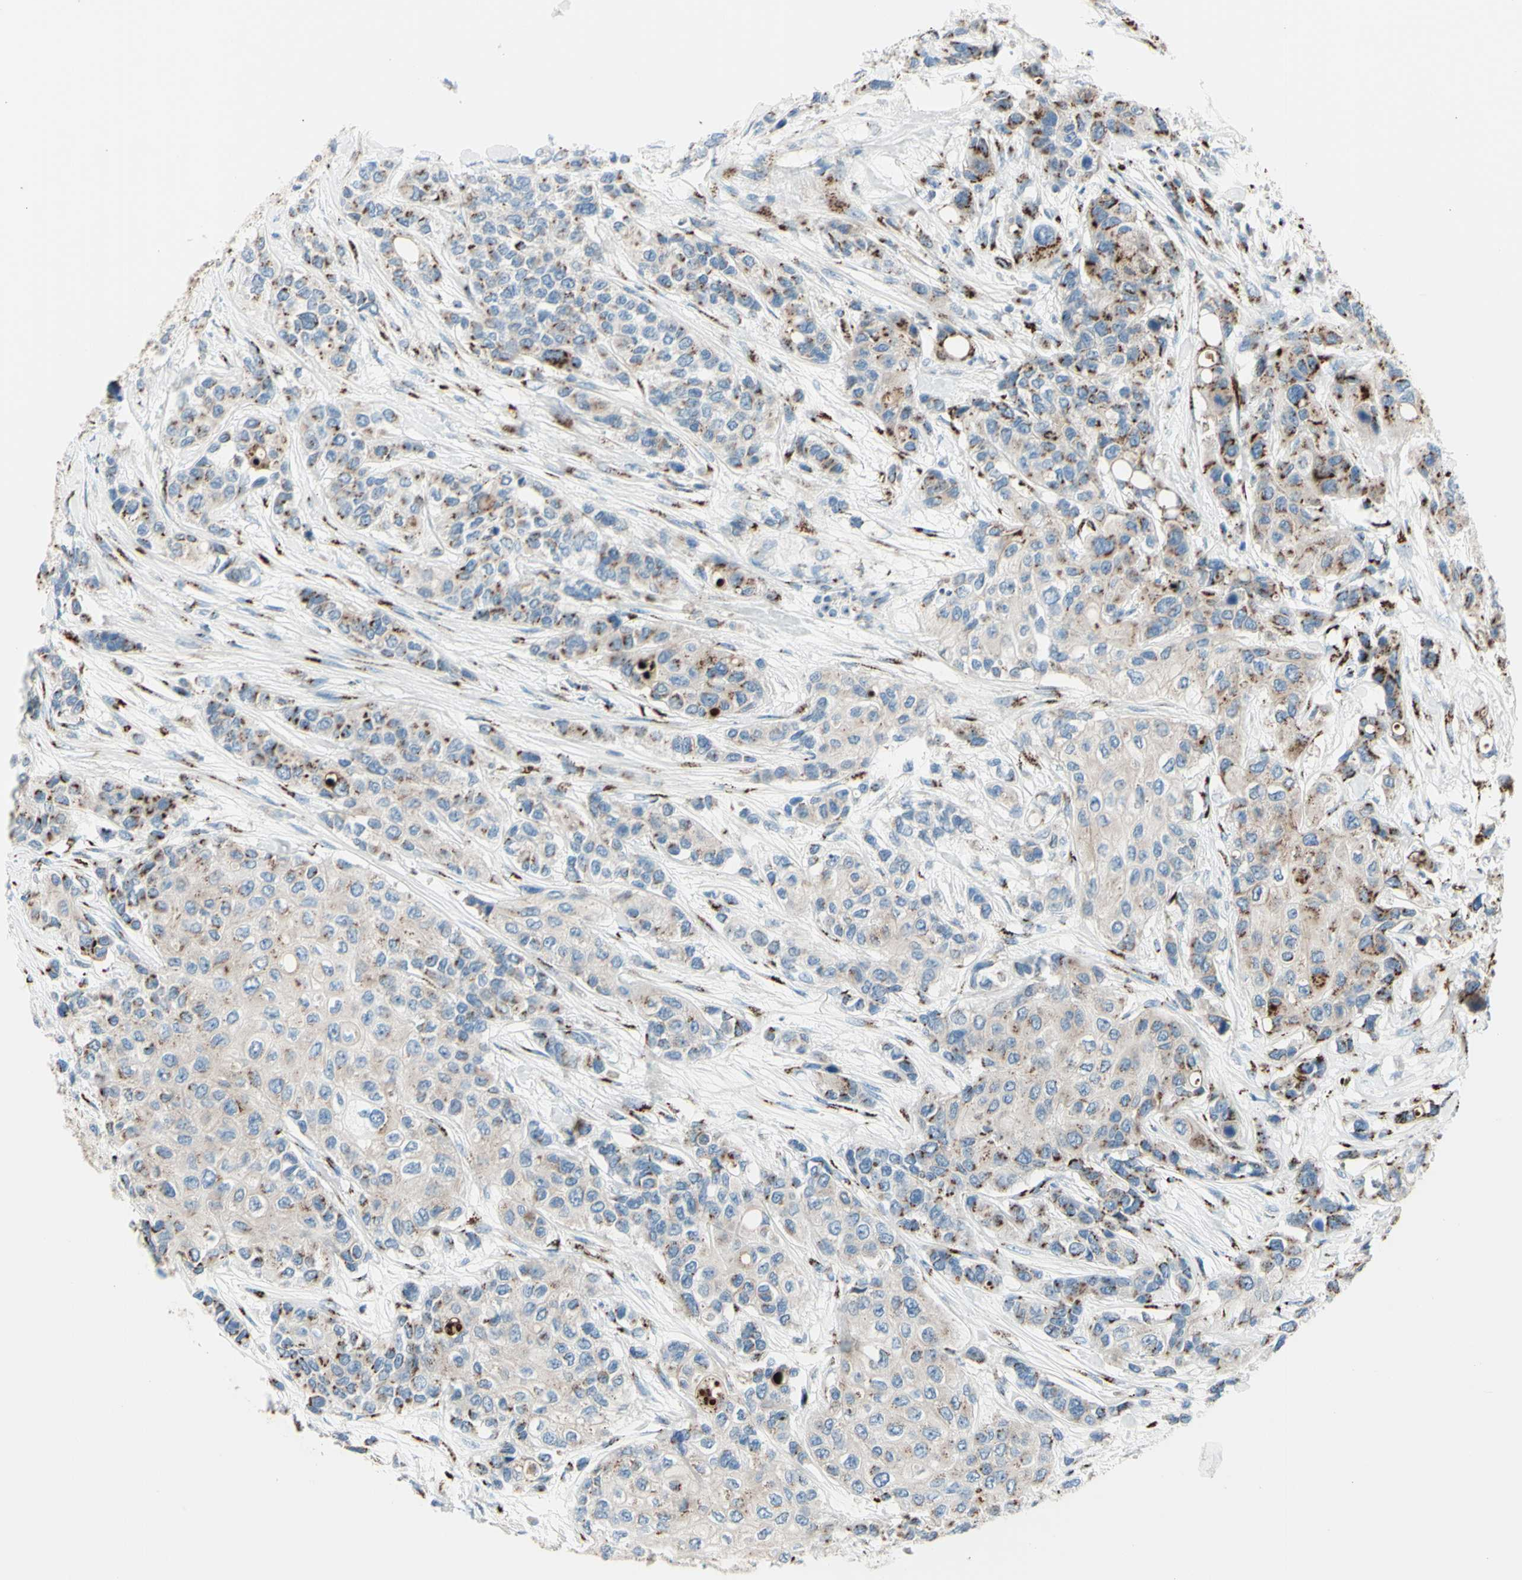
{"staining": {"intensity": "moderate", "quantity": "25%-75%", "location": "cytoplasmic/membranous"}, "tissue": "urothelial cancer", "cell_type": "Tumor cells", "image_type": "cancer", "snomed": [{"axis": "morphology", "description": "Urothelial carcinoma, High grade"}, {"axis": "topography", "description": "Urinary bladder"}], "caption": "Immunohistochemical staining of urothelial cancer shows medium levels of moderate cytoplasmic/membranous protein expression in about 25%-75% of tumor cells.", "gene": "B4GALT1", "patient": {"sex": "female", "age": 56}}